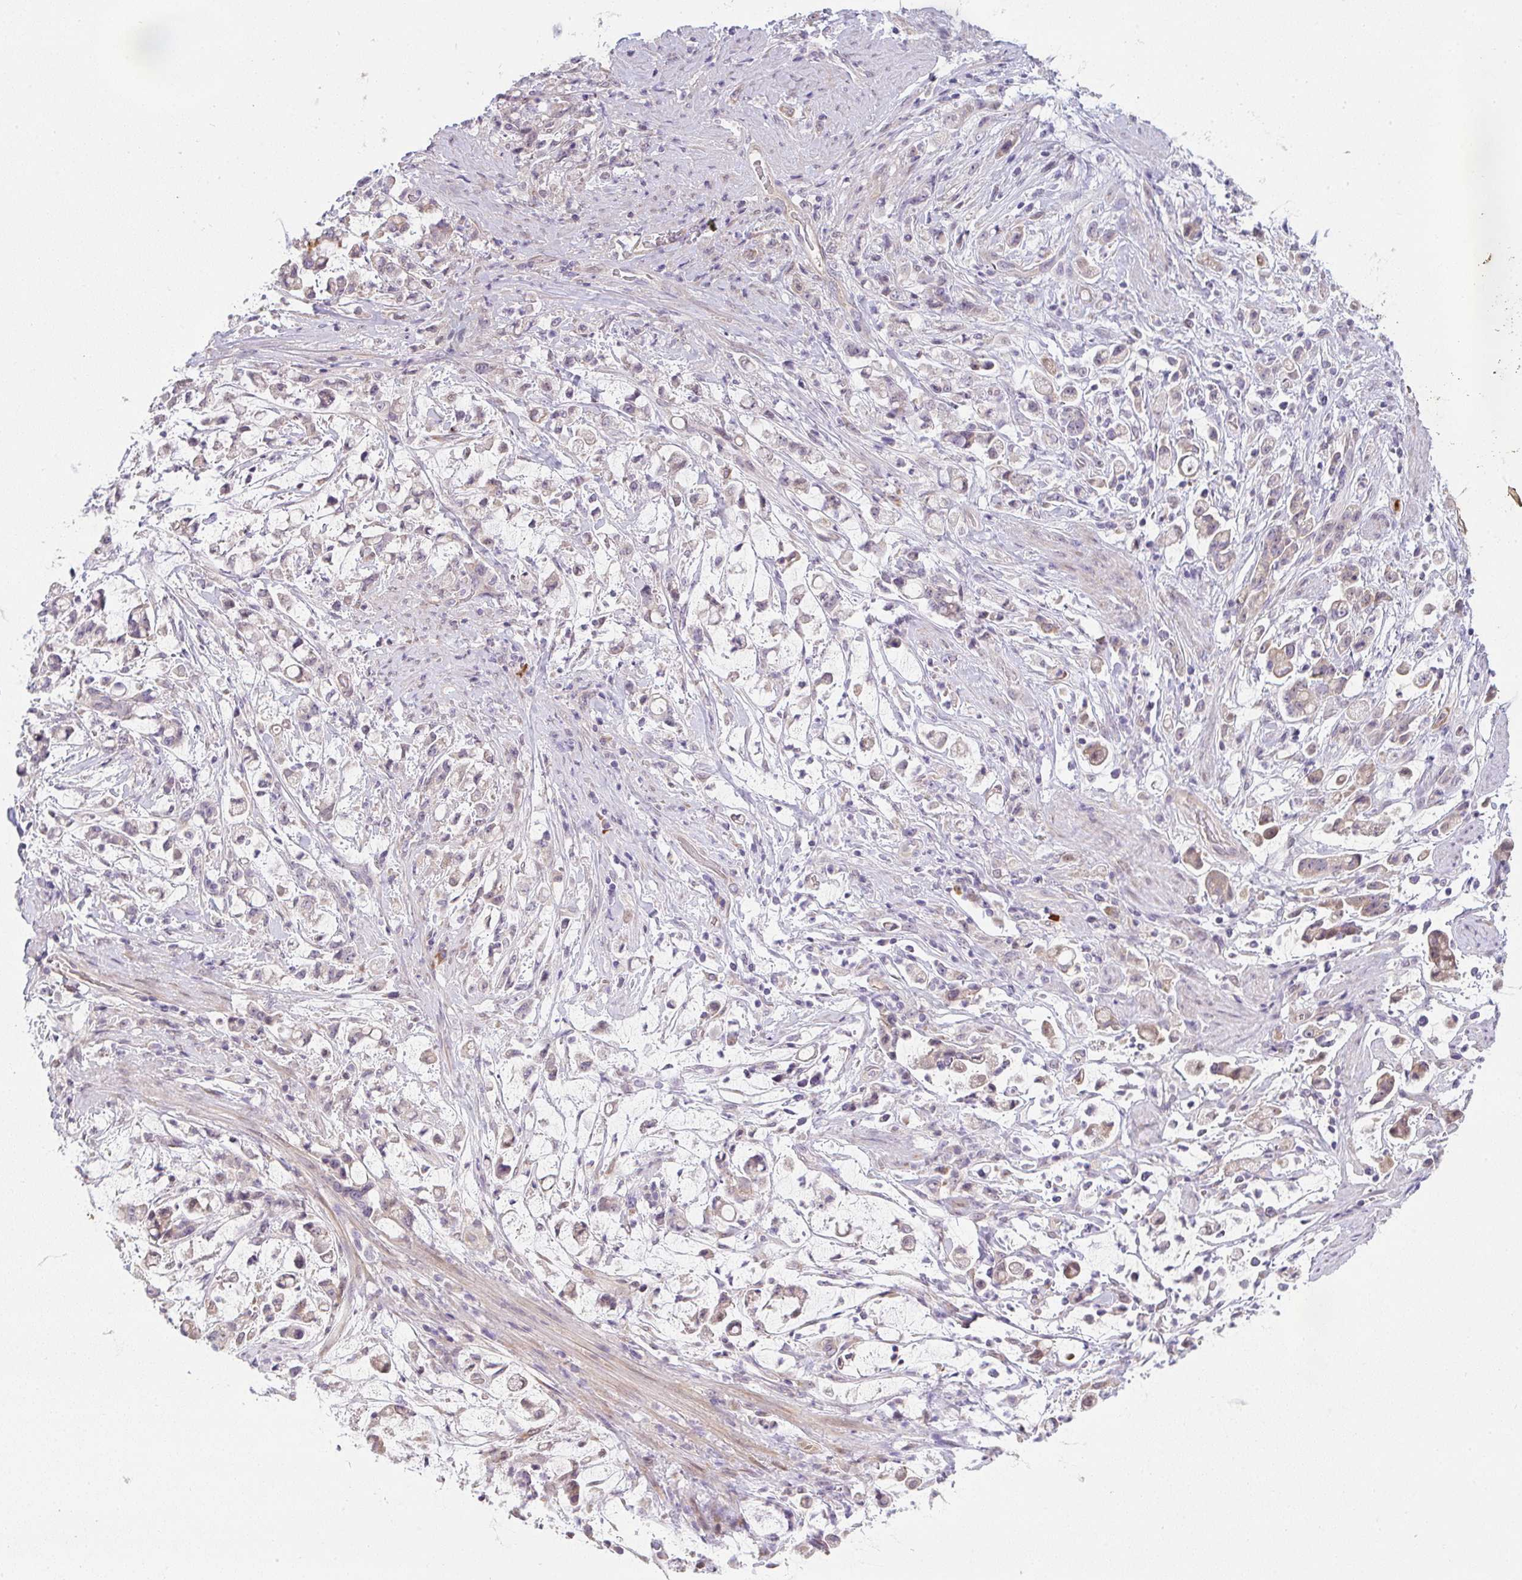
{"staining": {"intensity": "weak", "quantity": ">75%", "location": "cytoplasmic/membranous"}, "tissue": "stomach cancer", "cell_type": "Tumor cells", "image_type": "cancer", "snomed": [{"axis": "morphology", "description": "Adenocarcinoma, NOS"}, {"axis": "topography", "description": "Stomach"}], "caption": "Immunohistochemistry (IHC) micrograph of adenocarcinoma (stomach) stained for a protein (brown), which shows low levels of weak cytoplasmic/membranous staining in about >75% of tumor cells.", "gene": "TNFRSF10A", "patient": {"sex": "female", "age": 60}}